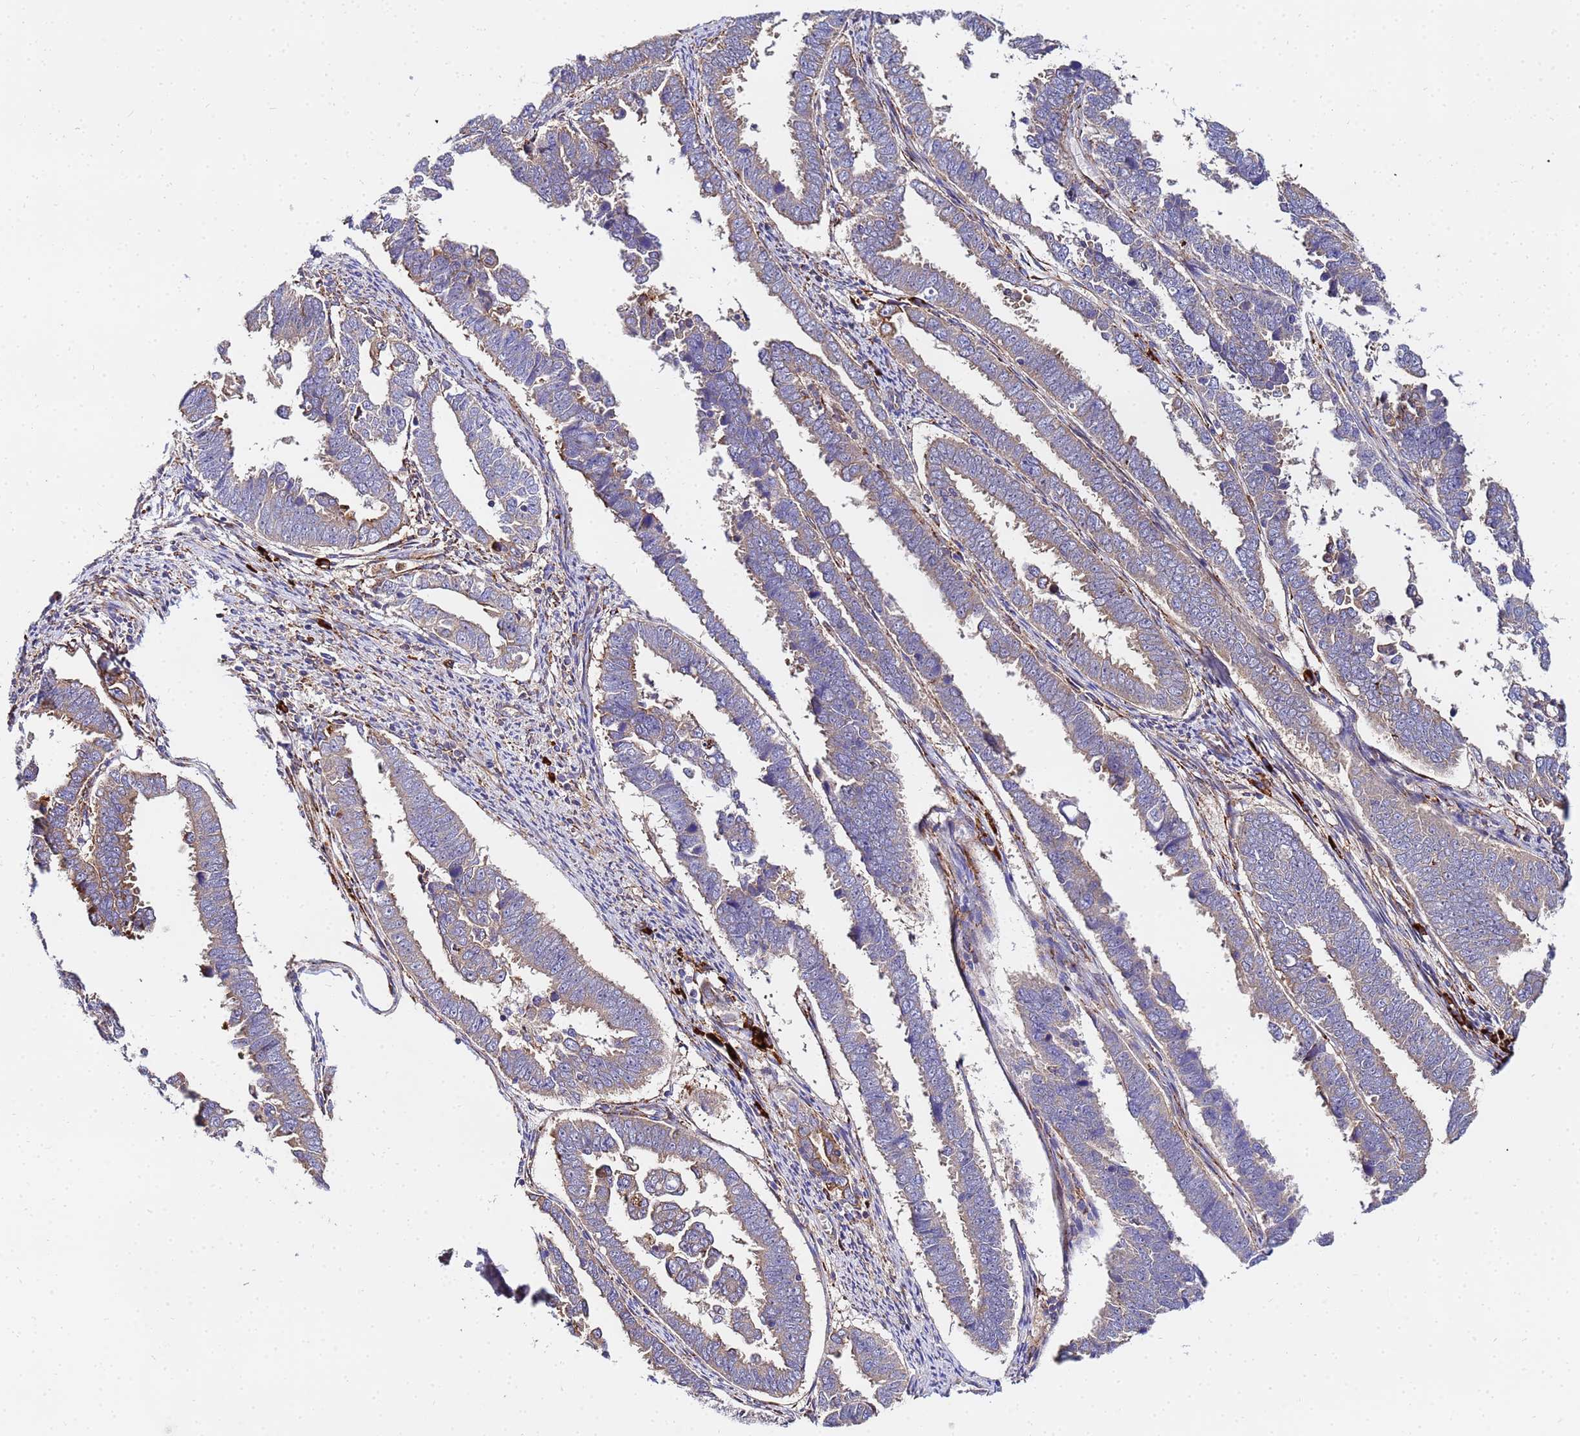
{"staining": {"intensity": "weak", "quantity": "<25%", "location": "cytoplasmic/membranous"}, "tissue": "endometrial cancer", "cell_type": "Tumor cells", "image_type": "cancer", "snomed": [{"axis": "morphology", "description": "Adenocarcinoma, NOS"}, {"axis": "topography", "description": "Endometrium"}], "caption": "Micrograph shows no protein staining in tumor cells of endometrial cancer tissue. (DAB immunohistochemistry (IHC), high magnification).", "gene": "POM121", "patient": {"sex": "female", "age": 75}}